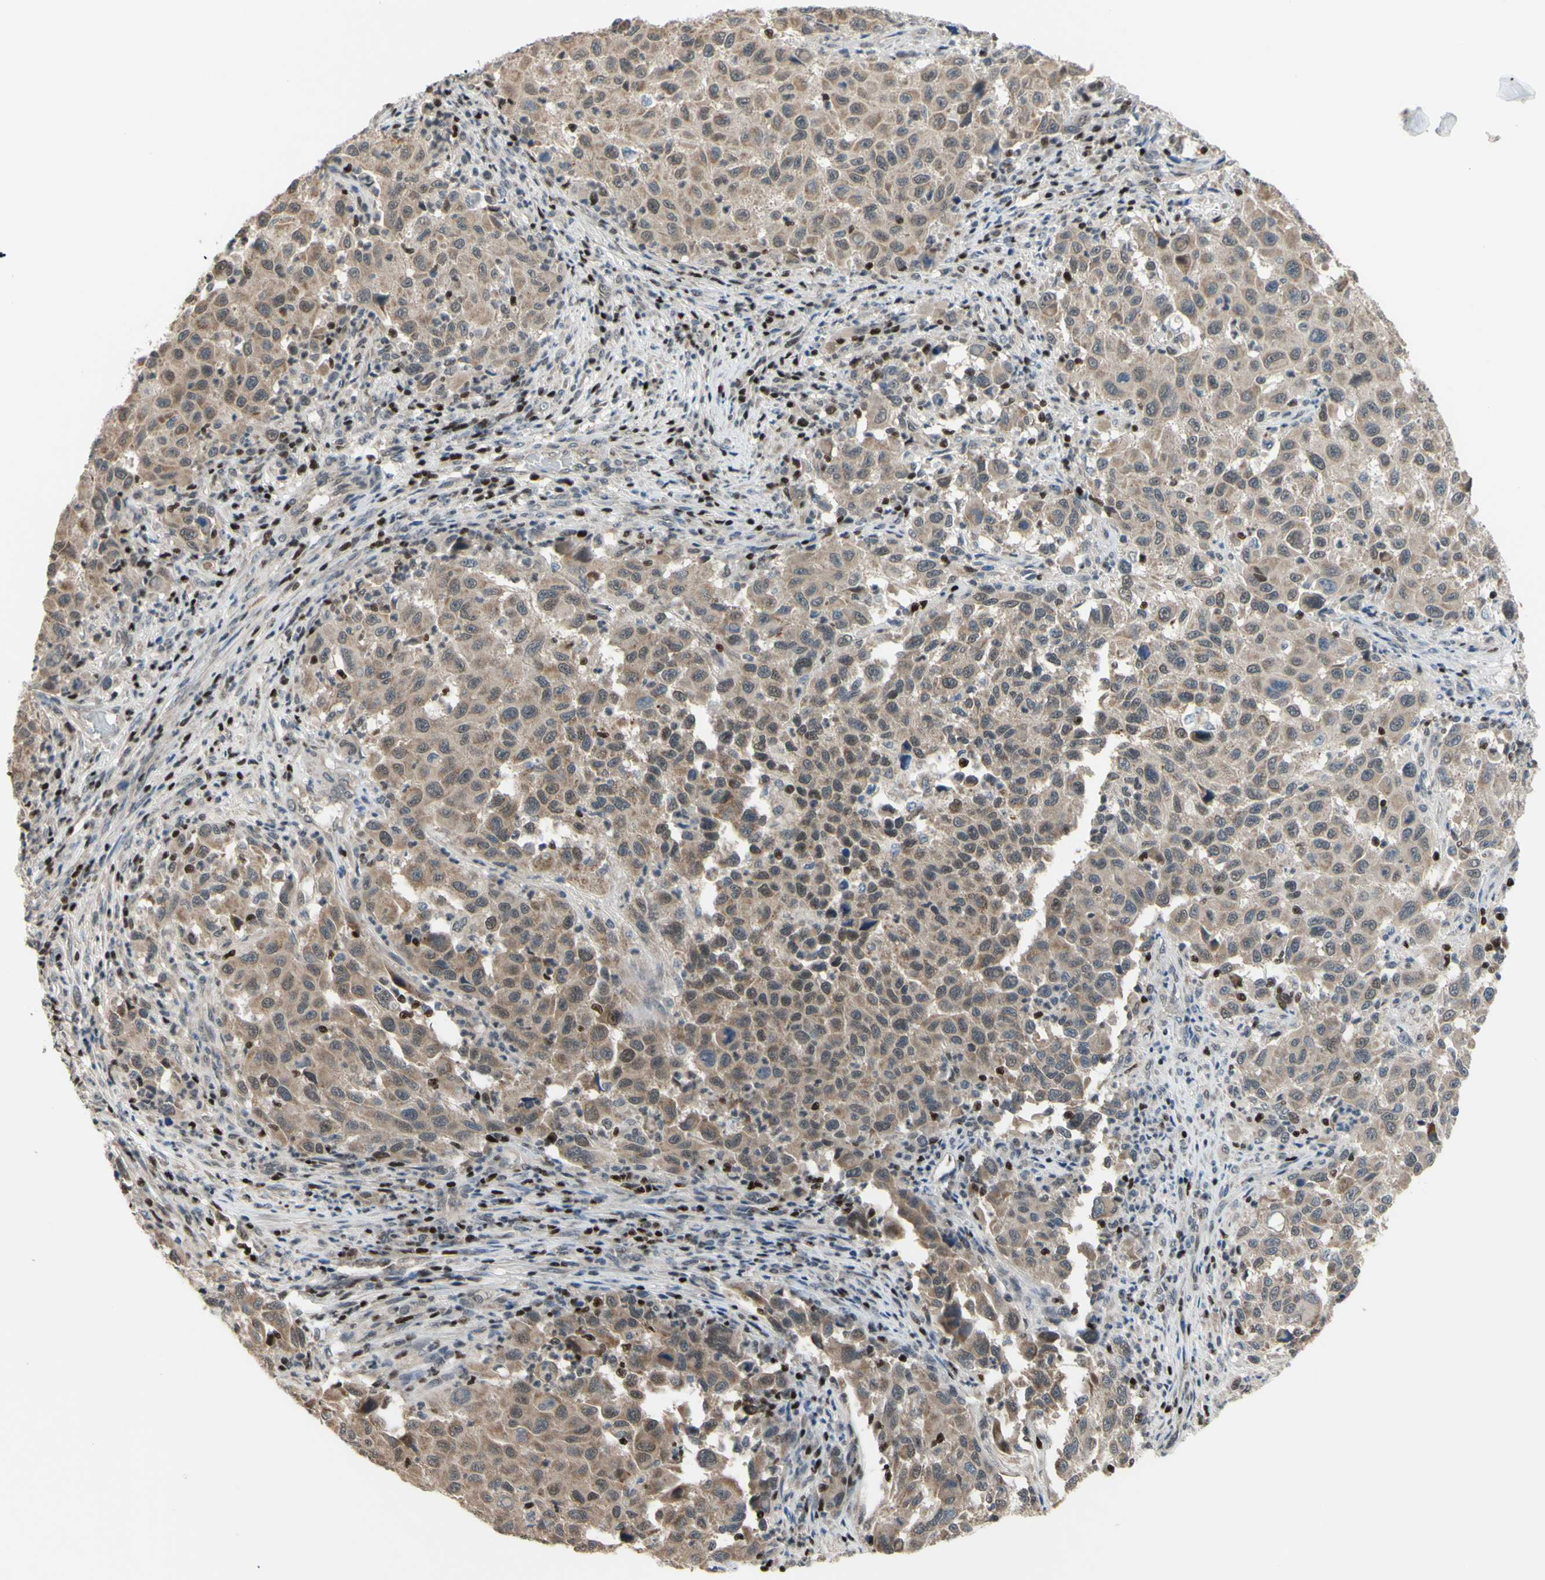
{"staining": {"intensity": "weak", "quantity": ">75%", "location": "cytoplasmic/membranous"}, "tissue": "melanoma", "cell_type": "Tumor cells", "image_type": "cancer", "snomed": [{"axis": "morphology", "description": "Malignant melanoma, Metastatic site"}, {"axis": "topography", "description": "Lymph node"}], "caption": "The photomicrograph shows a brown stain indicating the presence of a protein in the cytoplasmic/membranous of tumor cells in malignant melanoma (metastatic site).", "gene": "SP4", "patient": {"sex": "male", "age": 61}}